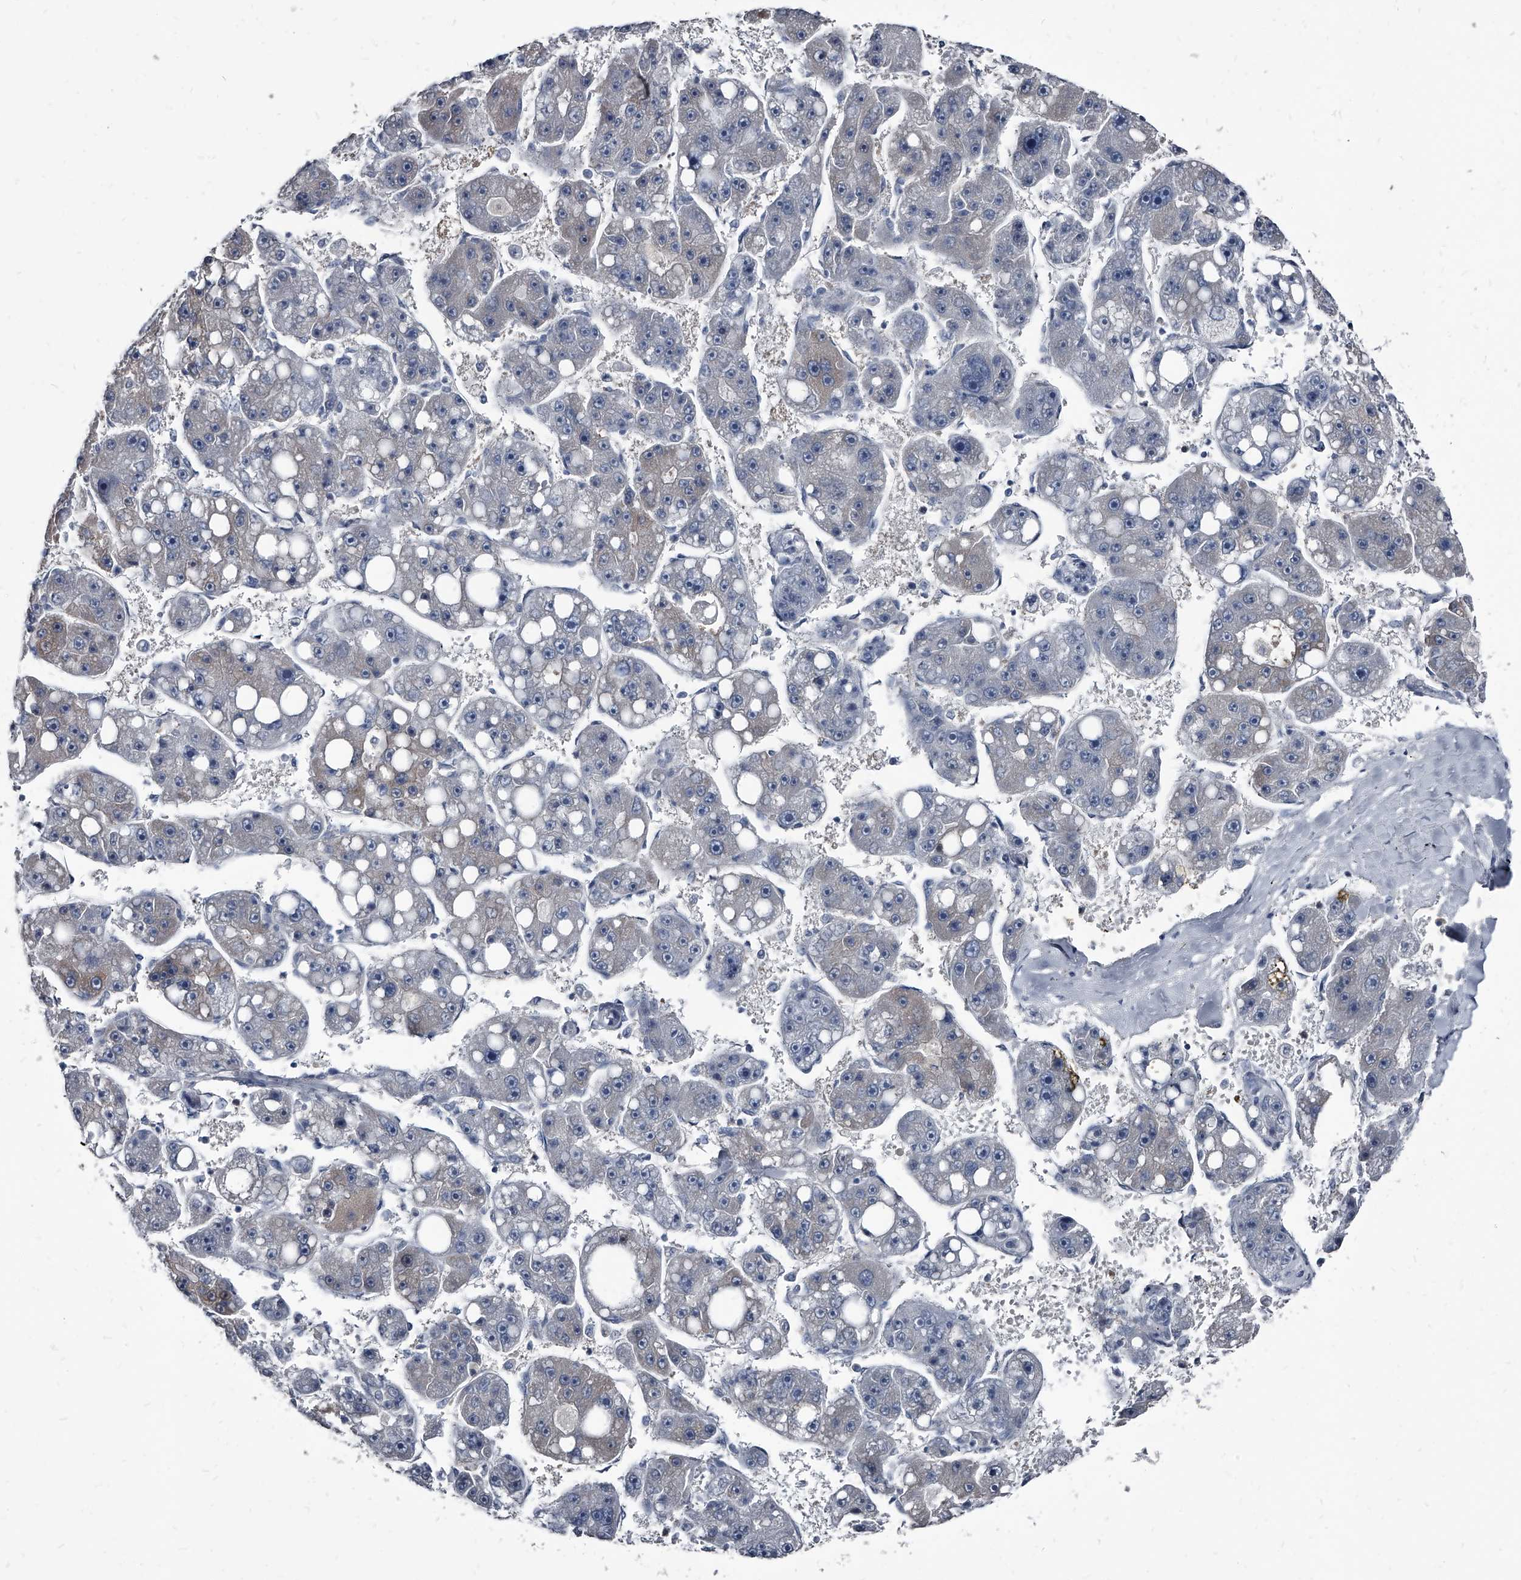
{"staining": {"intensity": "negative", "quantity": "none", "location": "none"}, "tissue": "liver cancer", "cell_type": "Tumor cells", "image_type": "cancer", "snomed": [{"axis": "morphology", "description": "Carcinoma, Hepatocellular, NOS"}, {"axis": "topography", "description": "Liver"}], "caption": "Liver hepatocellular carcinoma was stained to show a protein in brown. There is no significant expression in tumor cells.", "gene": "PGLYRP3", "patient": {"sex": "female", "age": 61}}